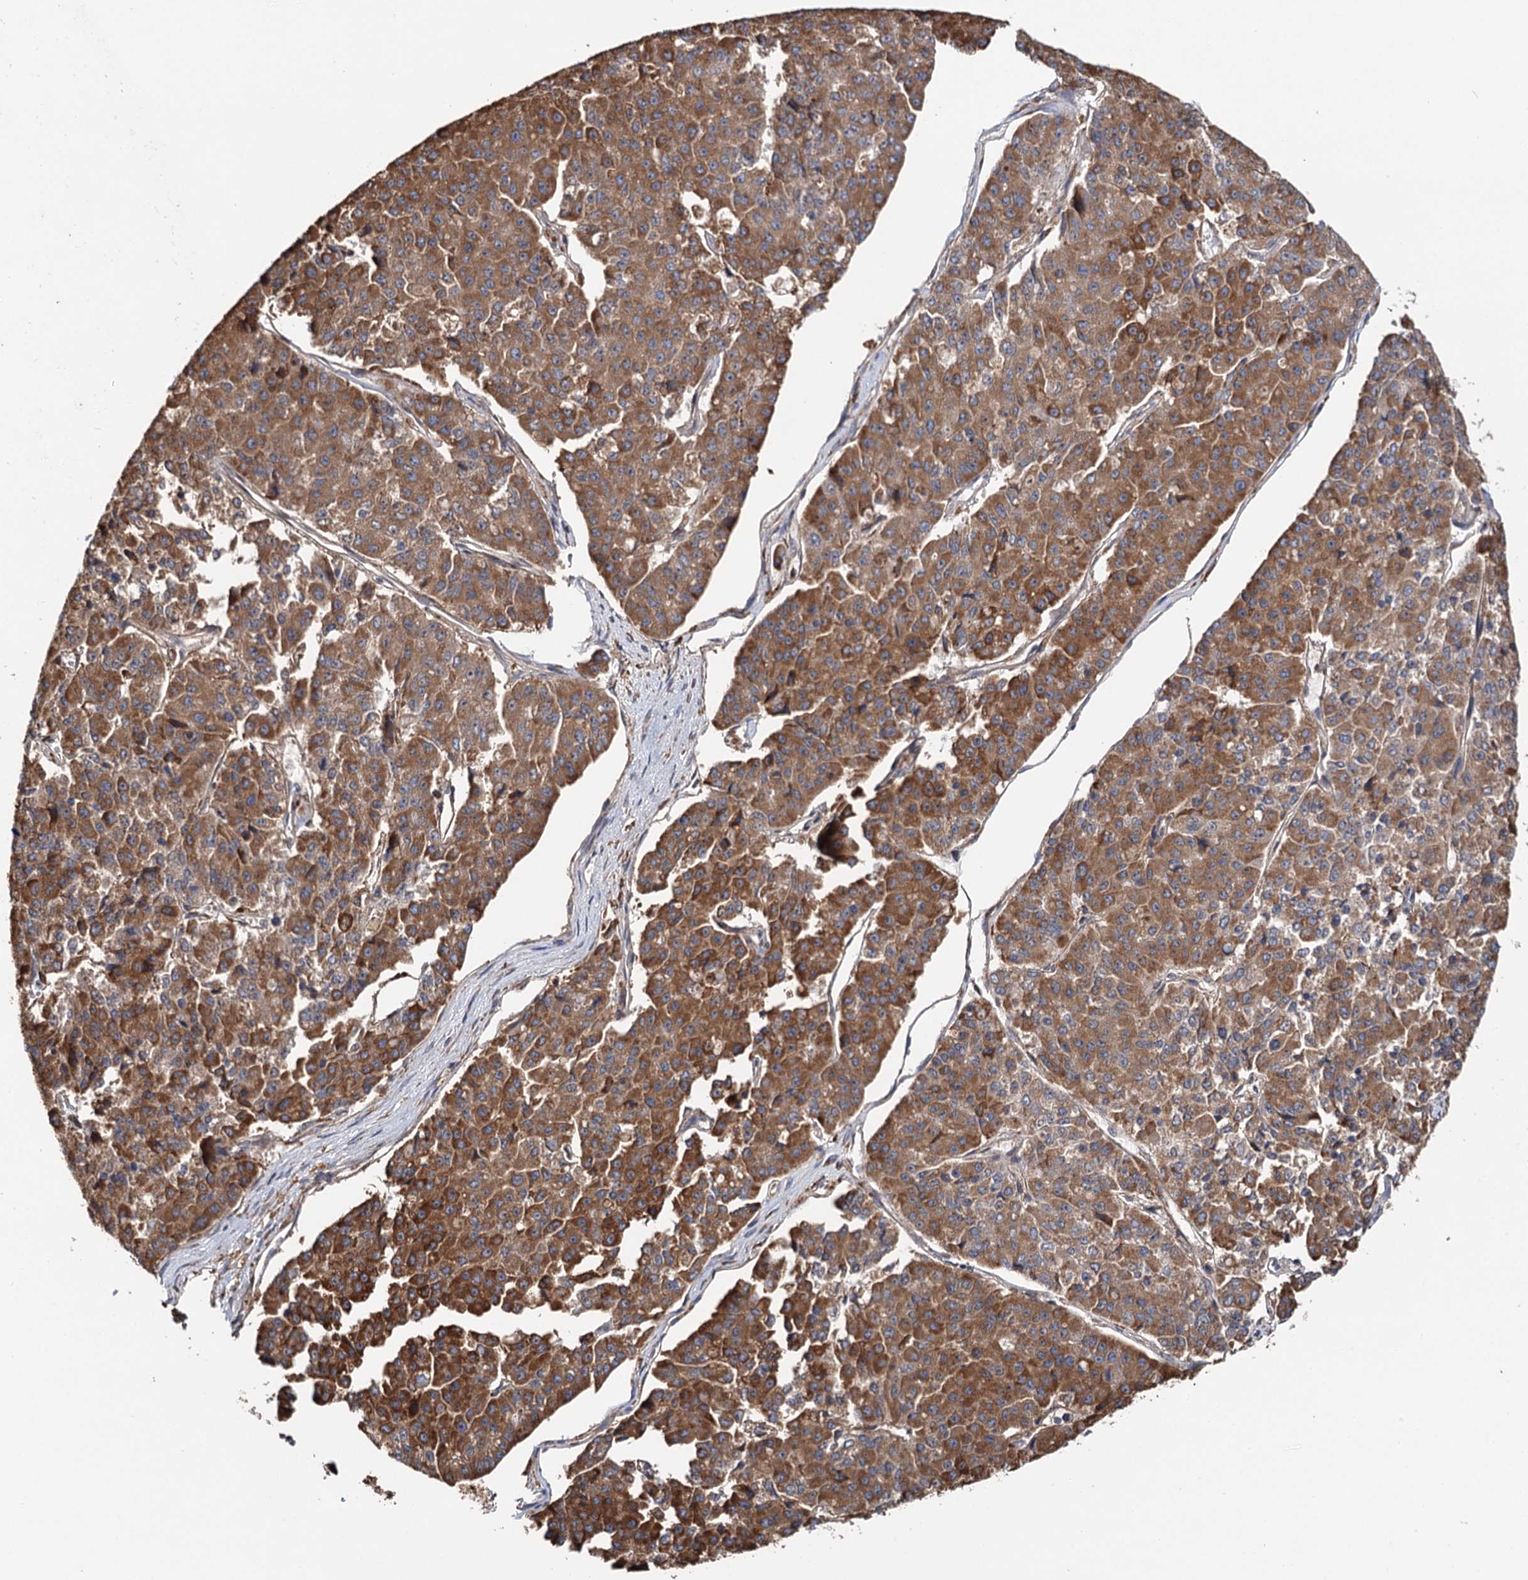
{"staining": {"intensity": "moderate", "quantity": ">75%", "location": "cytoplasmic/membranous"}, "tissue": "pancreatic cancer", "cell_type": "Tumor cells", "image_type": "cancer", "snomed": [{"axis": "morphology", "description": "Adenocarcinoma, NOS"}, {"axis": "topography", "description": "Pancreas"}], "caption": "Pancreatic cancer (adenocarcinoma) stained with immunohistochemistry demonstrates moderate cytoplasmic/membranous staining in approximately >75% of tumor cells. (DAB (3,3'-diaminobenzidine) IHC with brightfield microscopy, high magnification).", "gene": "VEGFA", "patient": {"sex": "male", "age": 50}}